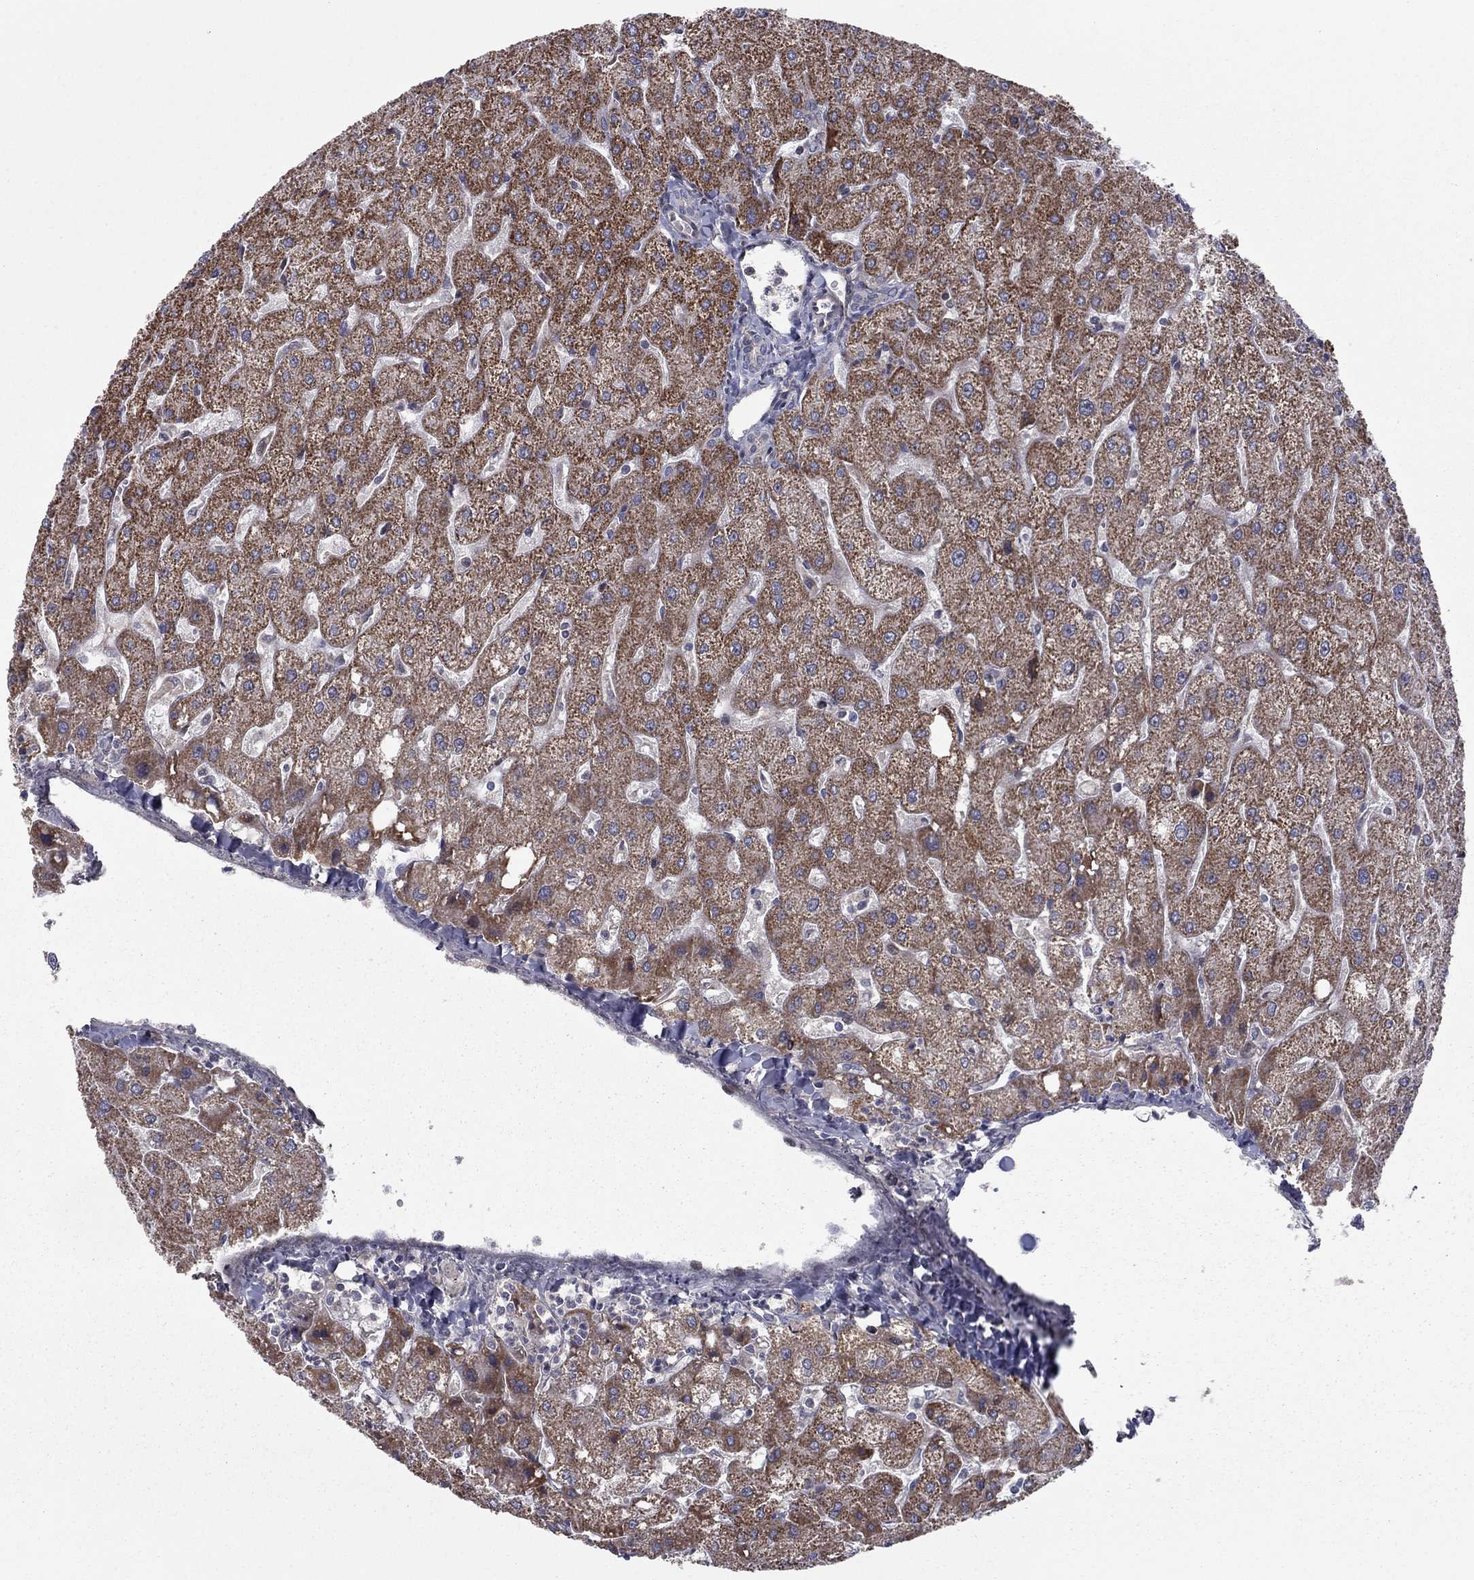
{"staining": {"intensity": "negative", "quantity": "none", "location": "none"}, "tissue": "liver", "cell_type": "Cholangiocytes", "image_type": "normal", "snomed": [{"axis": "morphology", "description": "Normal tissue, NOS"}, {"axis": "topography", "description": "Liver"}], "caption": "Immunohistochemistry (IHC) histopathology image of benign human liver stained for a protein (brown), which shows no expression in cholangiocytes. Nuclei are stained in blue.", "gene": "DUSP7", "patient": {"sex": "male", "age": 67}}